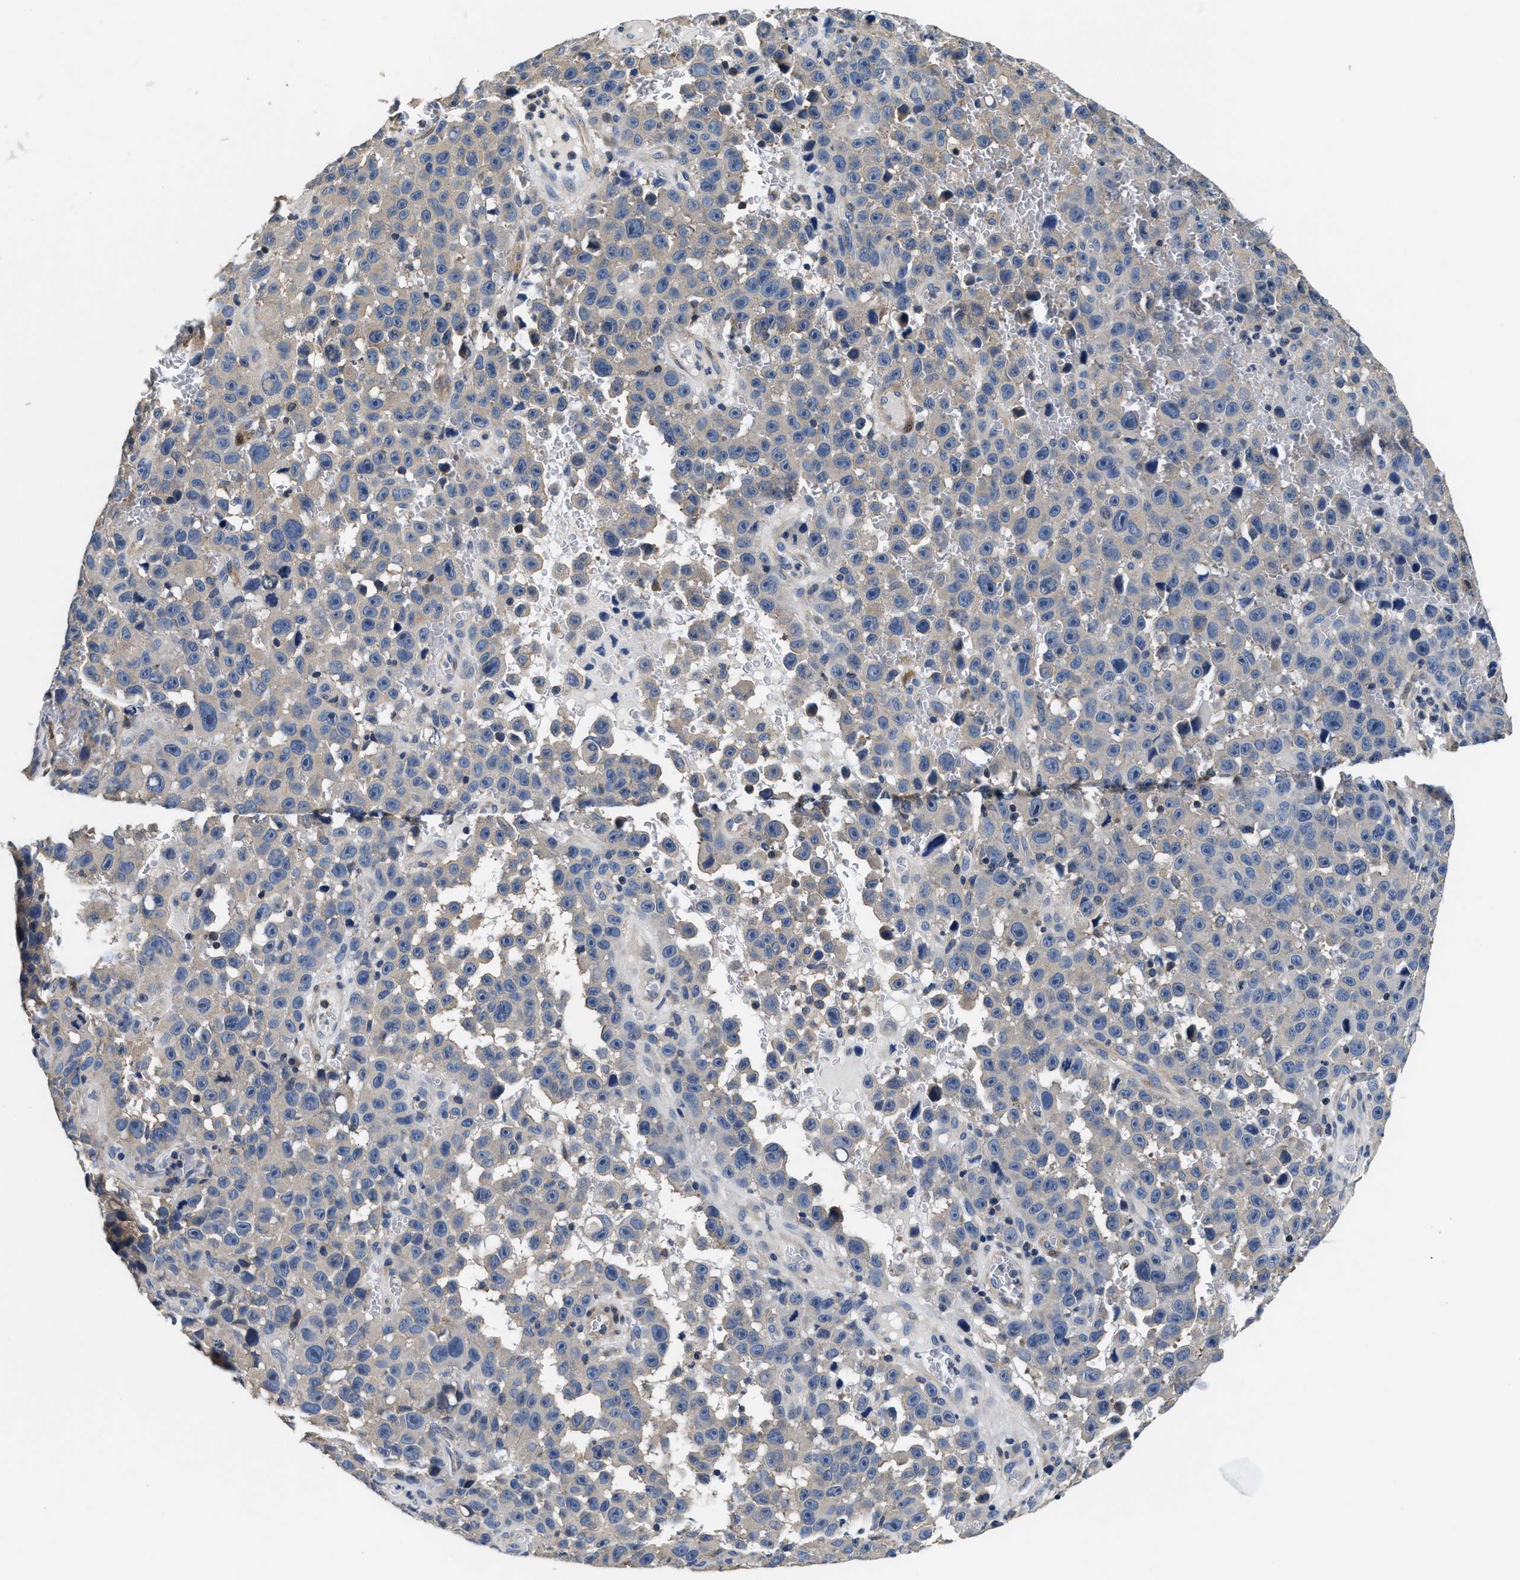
{"staining": {"intensity": "negative", "quantity": "none", "location": "none"}, "tissue": "melanoma", "cell_type": "Tumor cells", "image_type": "cancer", "snomed": [{"axis": "morphology", "description": "Malignant melanoma, NOS"}, {"axis": "topography", "description": "Skin"}], "caption": "Immunohistochemical staining of human melanoma reveals no significant expression in tumor cells.", "gene": "ANKIB1", "patient": {"sex": "female", "age": 82}}